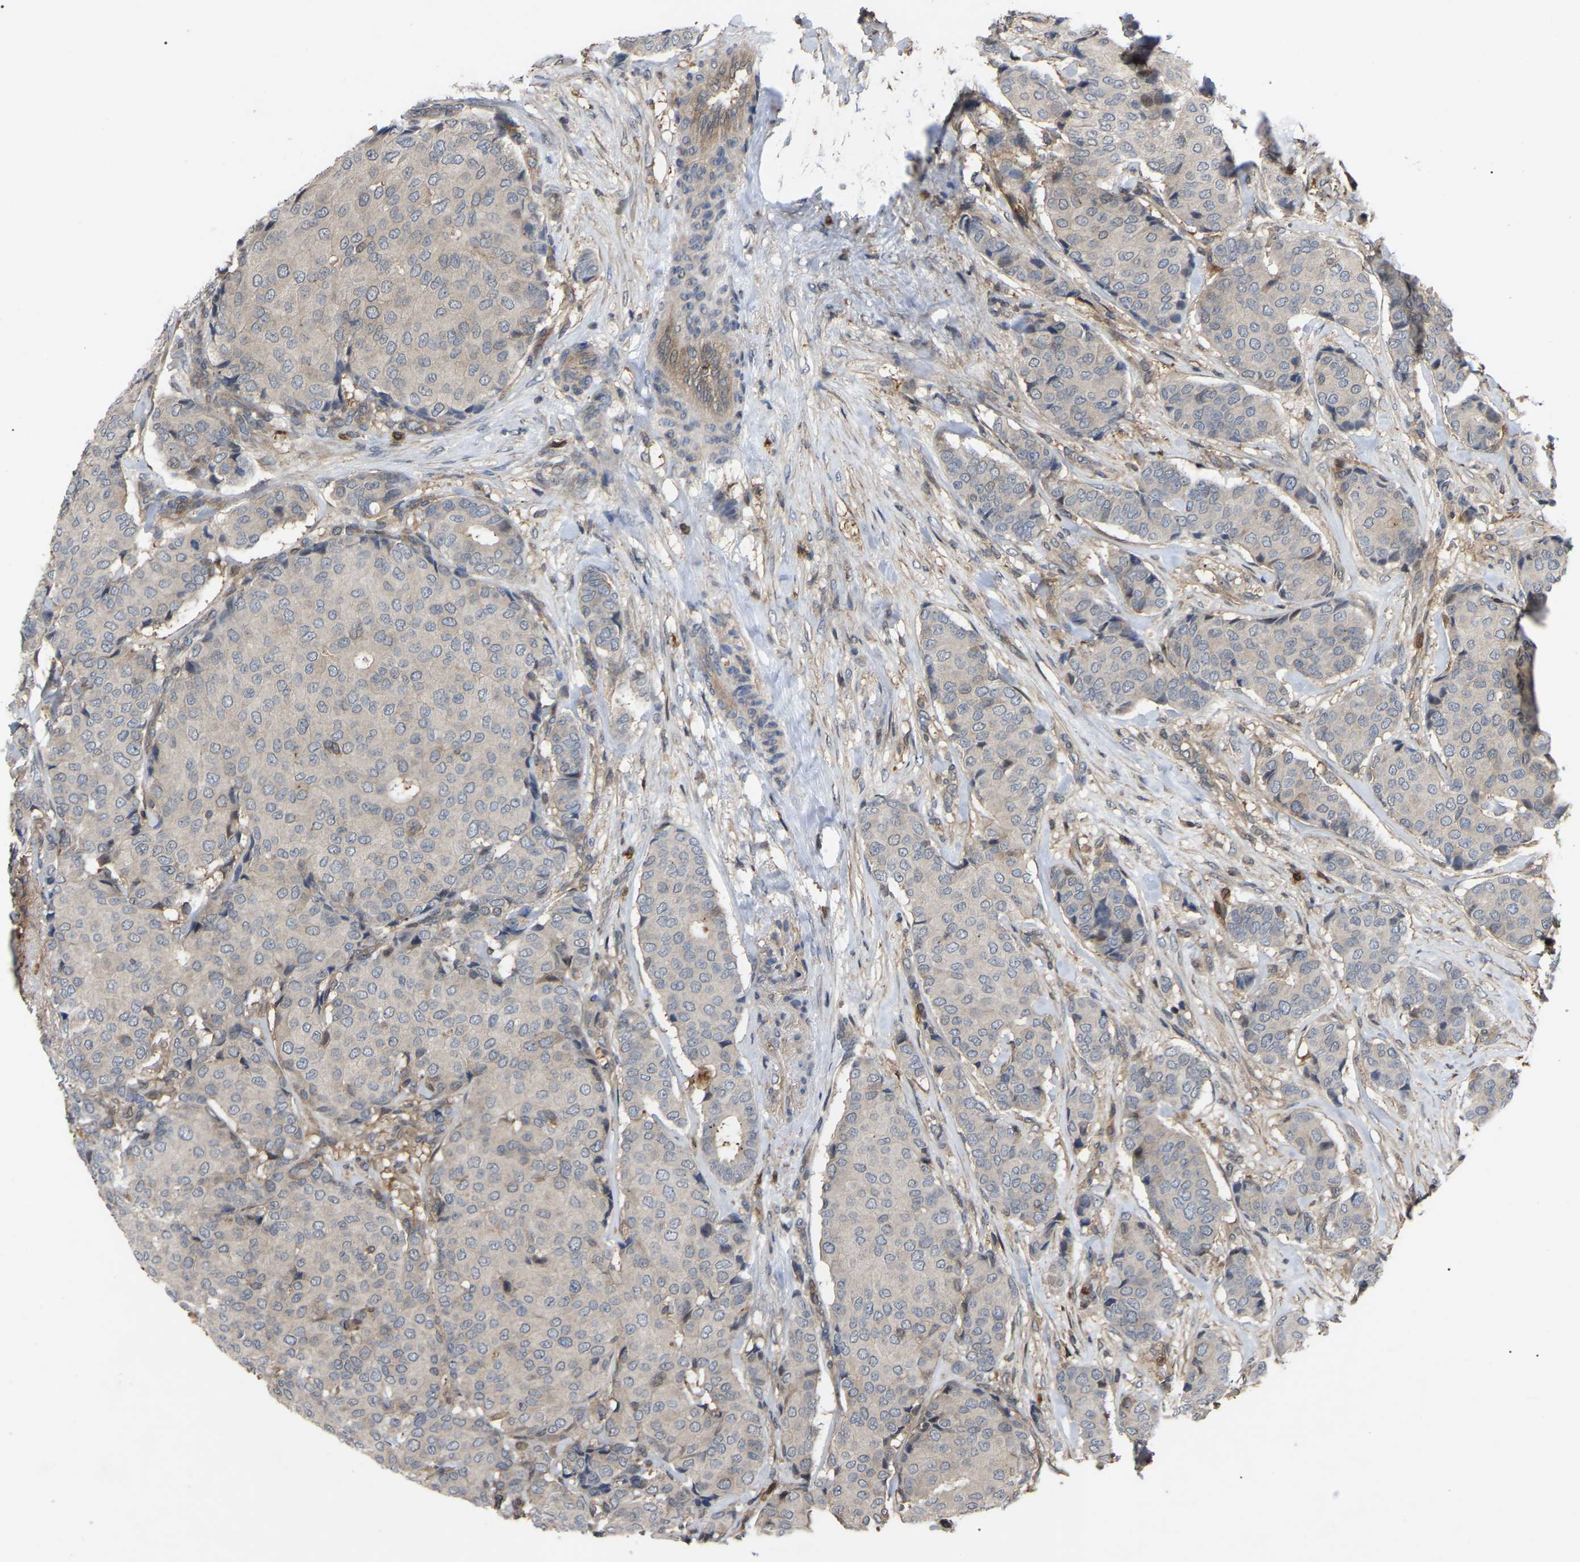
{"staining": {"intensity": "negative", "quantity": "none", "location": "none"}, "tissue": "breast cancer", "cell_type": "Tumor cells", "image_type": "cancer", "snomed": [{"axis": "morphology", "description": "Duct carcinoma"}, {"axis": "topography", "description": "Breast"}], "caption": "IHC micrograph of breast cancer (intraductal carcinoma) stained for a protein (brown), which exhibits no staining in tumor cells.", "gene": "CIT", "patient": {"sex": "female", "age": 75}}